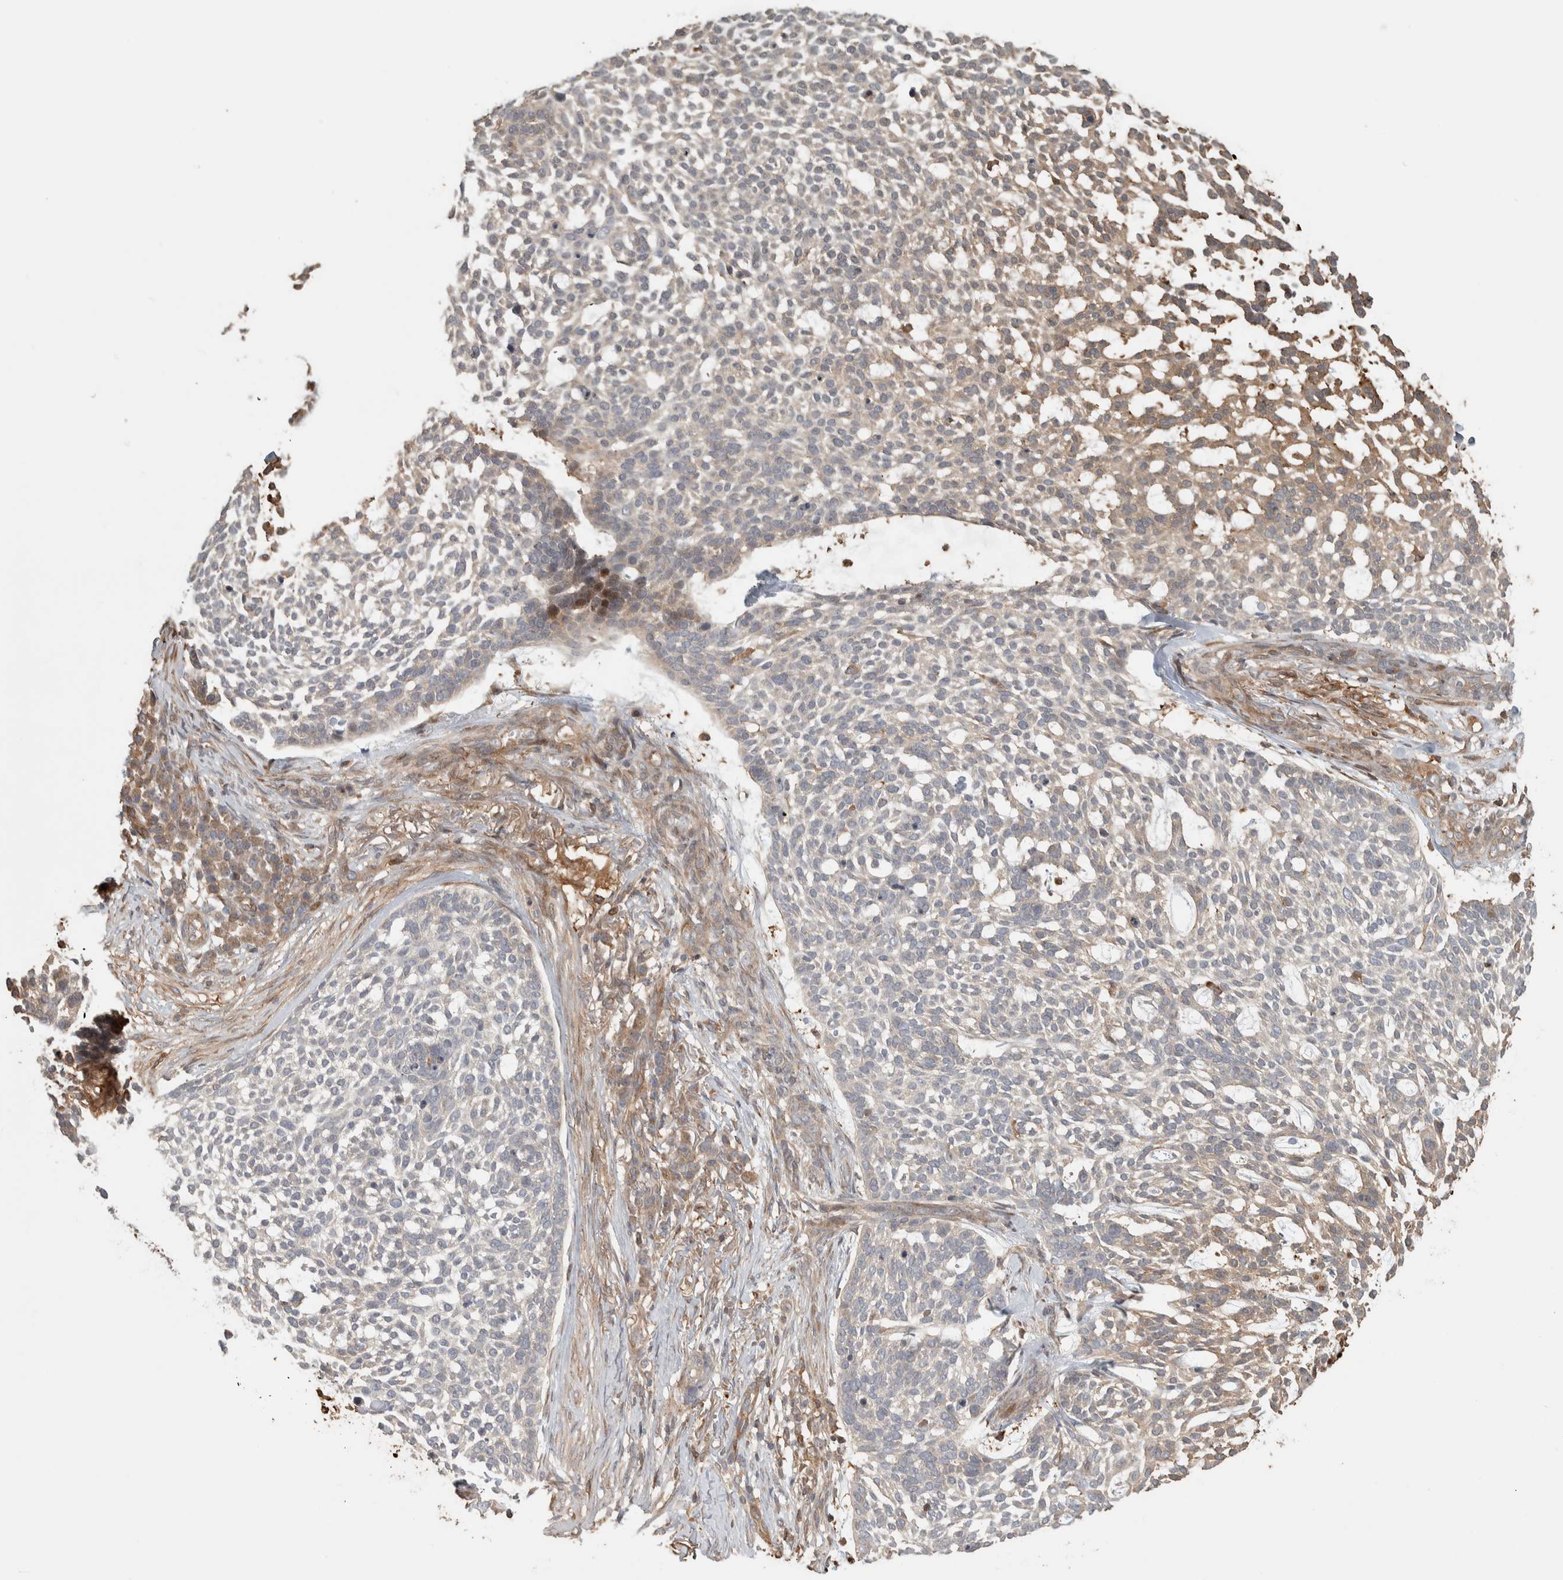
{"staining": {"intensity": "weak", "quantity": "25%-75%", "location": "cytoplasmic/membranous"}, "tissue": "skin cancer", "cell_type": "Tumor cells", "image_type": "cancer", "snomed": [{"axis": "morphology", "description": "Basal cell carcinoma"}, {"axis": "topography", "description": "Skin"}], "caption": "Approximately 25%-75% of tumor cells in human skin cancer (basal cell carcinoma) reveal weak cytoplasmic/membranous protein expression as visualized by brown immunohistochemical staining.", "gene": "CNTROB", "patient": {"sex": "female", "age": 64}}